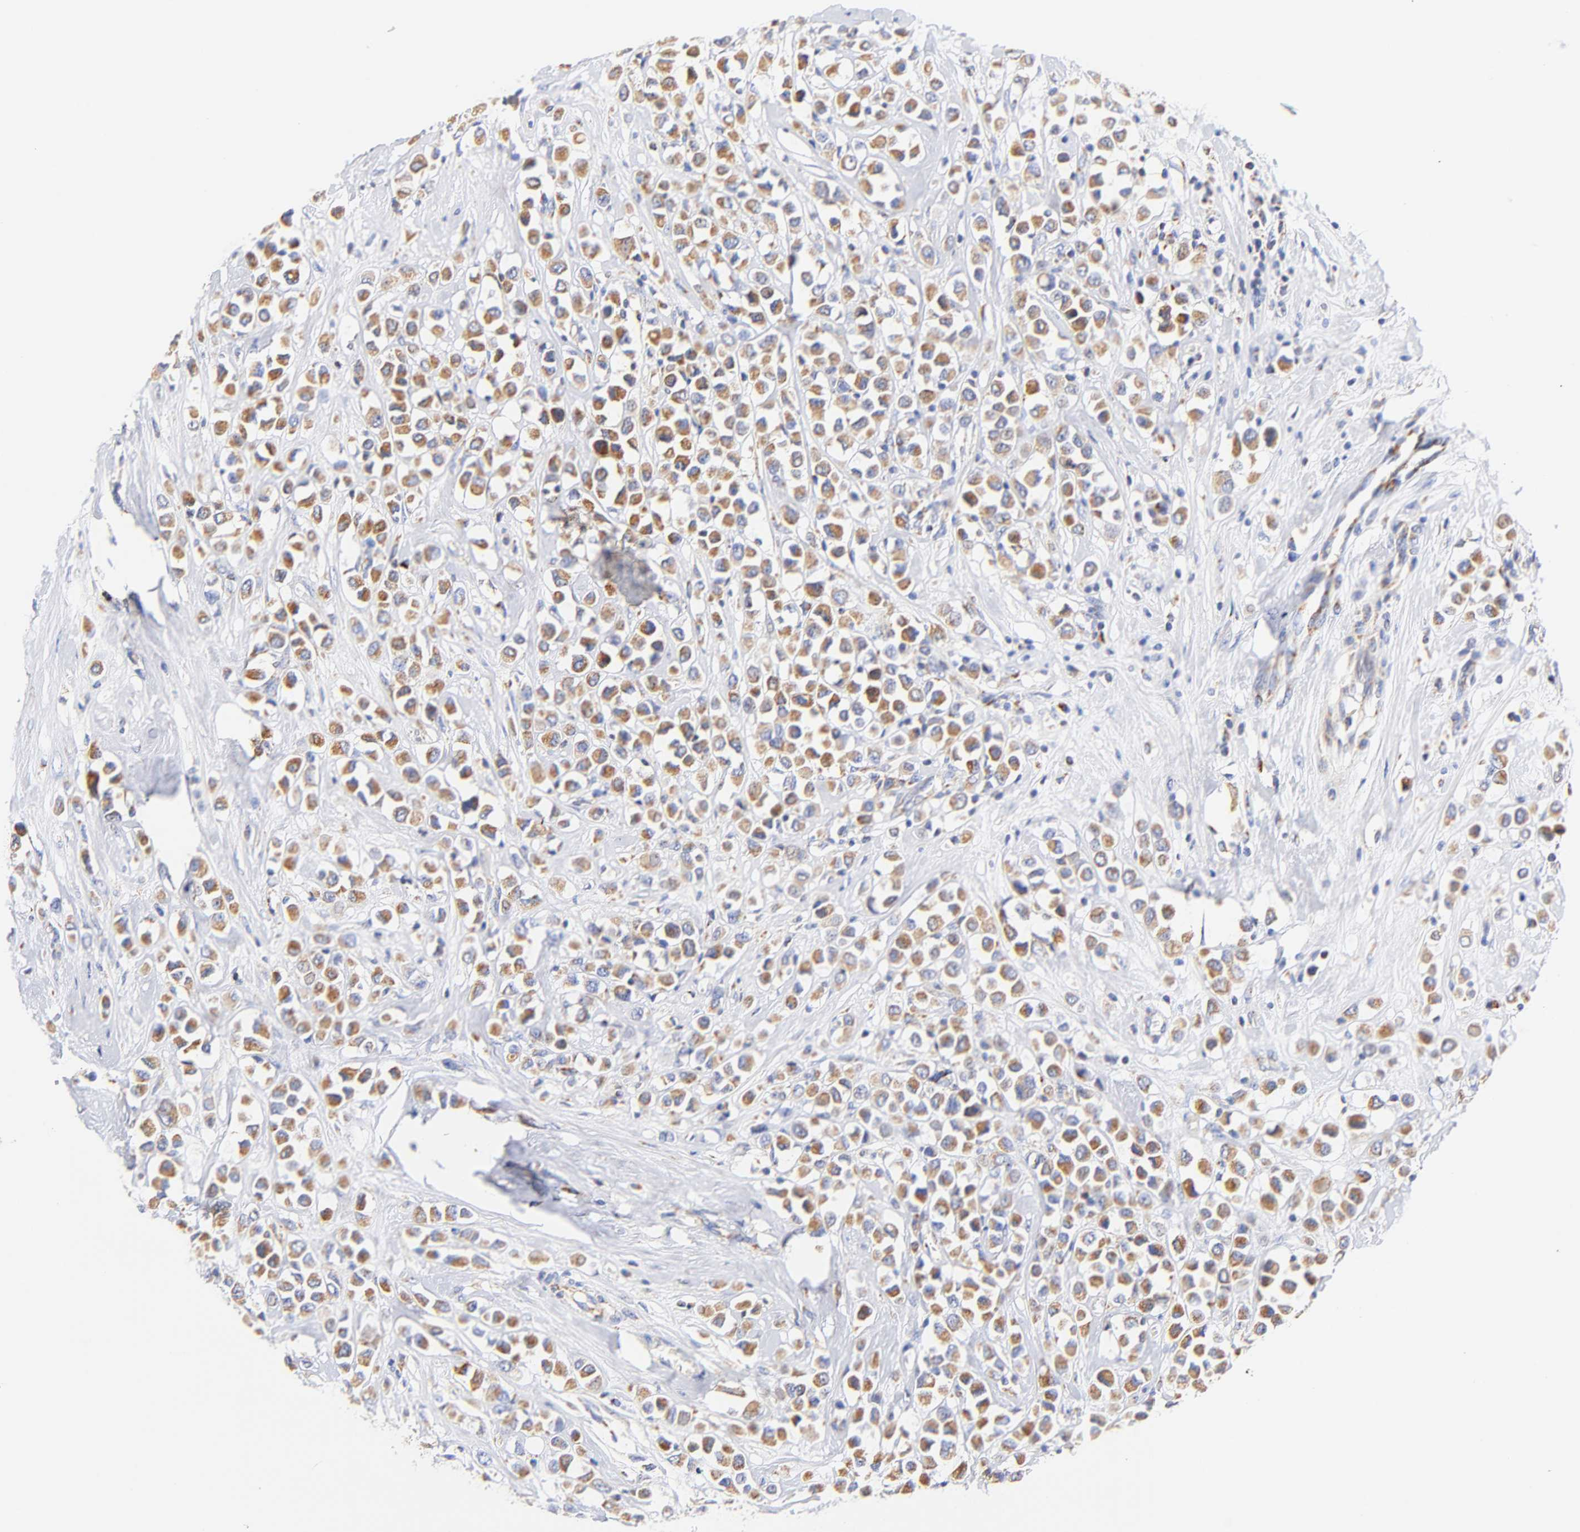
{"staining": {"intensity": "moderate", "quantity": ">75%", "location": "cytoplasmic/membranous"}, "tissue": "breast cancer", "cell_type": "Tumor cells", "image_type": "cancer", "snomed": [{"axis": "morphology", "description": "Duct carcinoma"}, {"axis": "topography", "description": "Breast"}], "caption": "Immunohistochemical staining of breast infiltrating ductal carcinoma displays medium levels of moderate cytoplasmic/membranous protein staining in approximately >75% of tumor cells.", "gene": "ATP5F1D", "patient": {"sex": "female", "age": 61}}